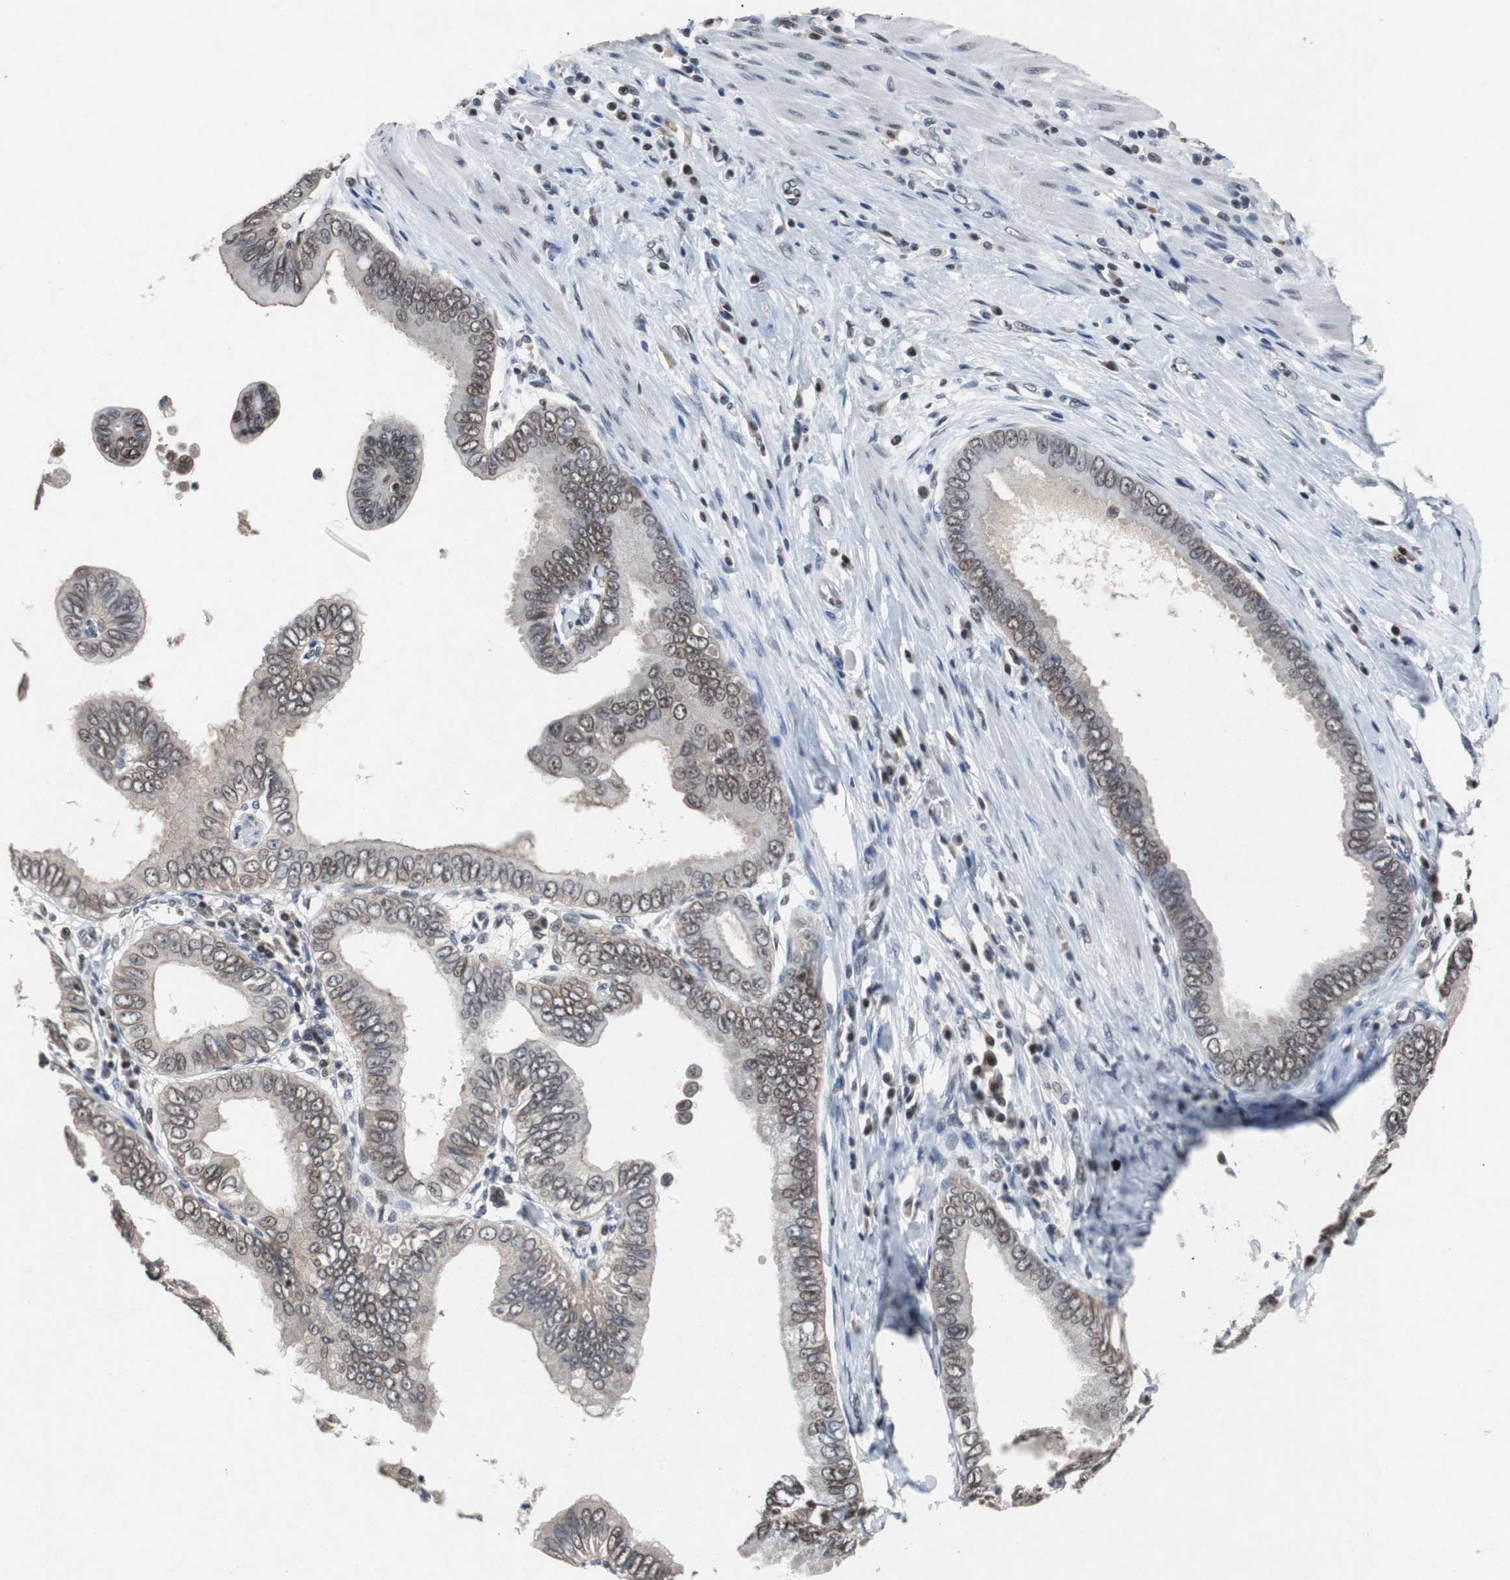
{"staining": {"intensity": "weak", "quantity": "25%-75%", "location": "cytoplasmic/membranous"}, "tissue": "pancreatic cancer", "cell_type": "Tumor cells", "image_type": "cancer", "snomed": [{"axis": "morphology", "description": "Normal tissue, NOS"}, {"axis": "topography", "description": "Lymph node"}], "caption": "An immunohistochemistry photomicrograph of tumor tissue is shown. Protein staining in brown shows weak cytoplasmic/membranous positivity in pancreatic cancer within tumor cells. (DAB (3,3'-diaminobenzidine) IHC, brown staining for protein, blue staining for nuclei).", "gene": "TP63", "patient": {"sex": "male", "age": 50}}